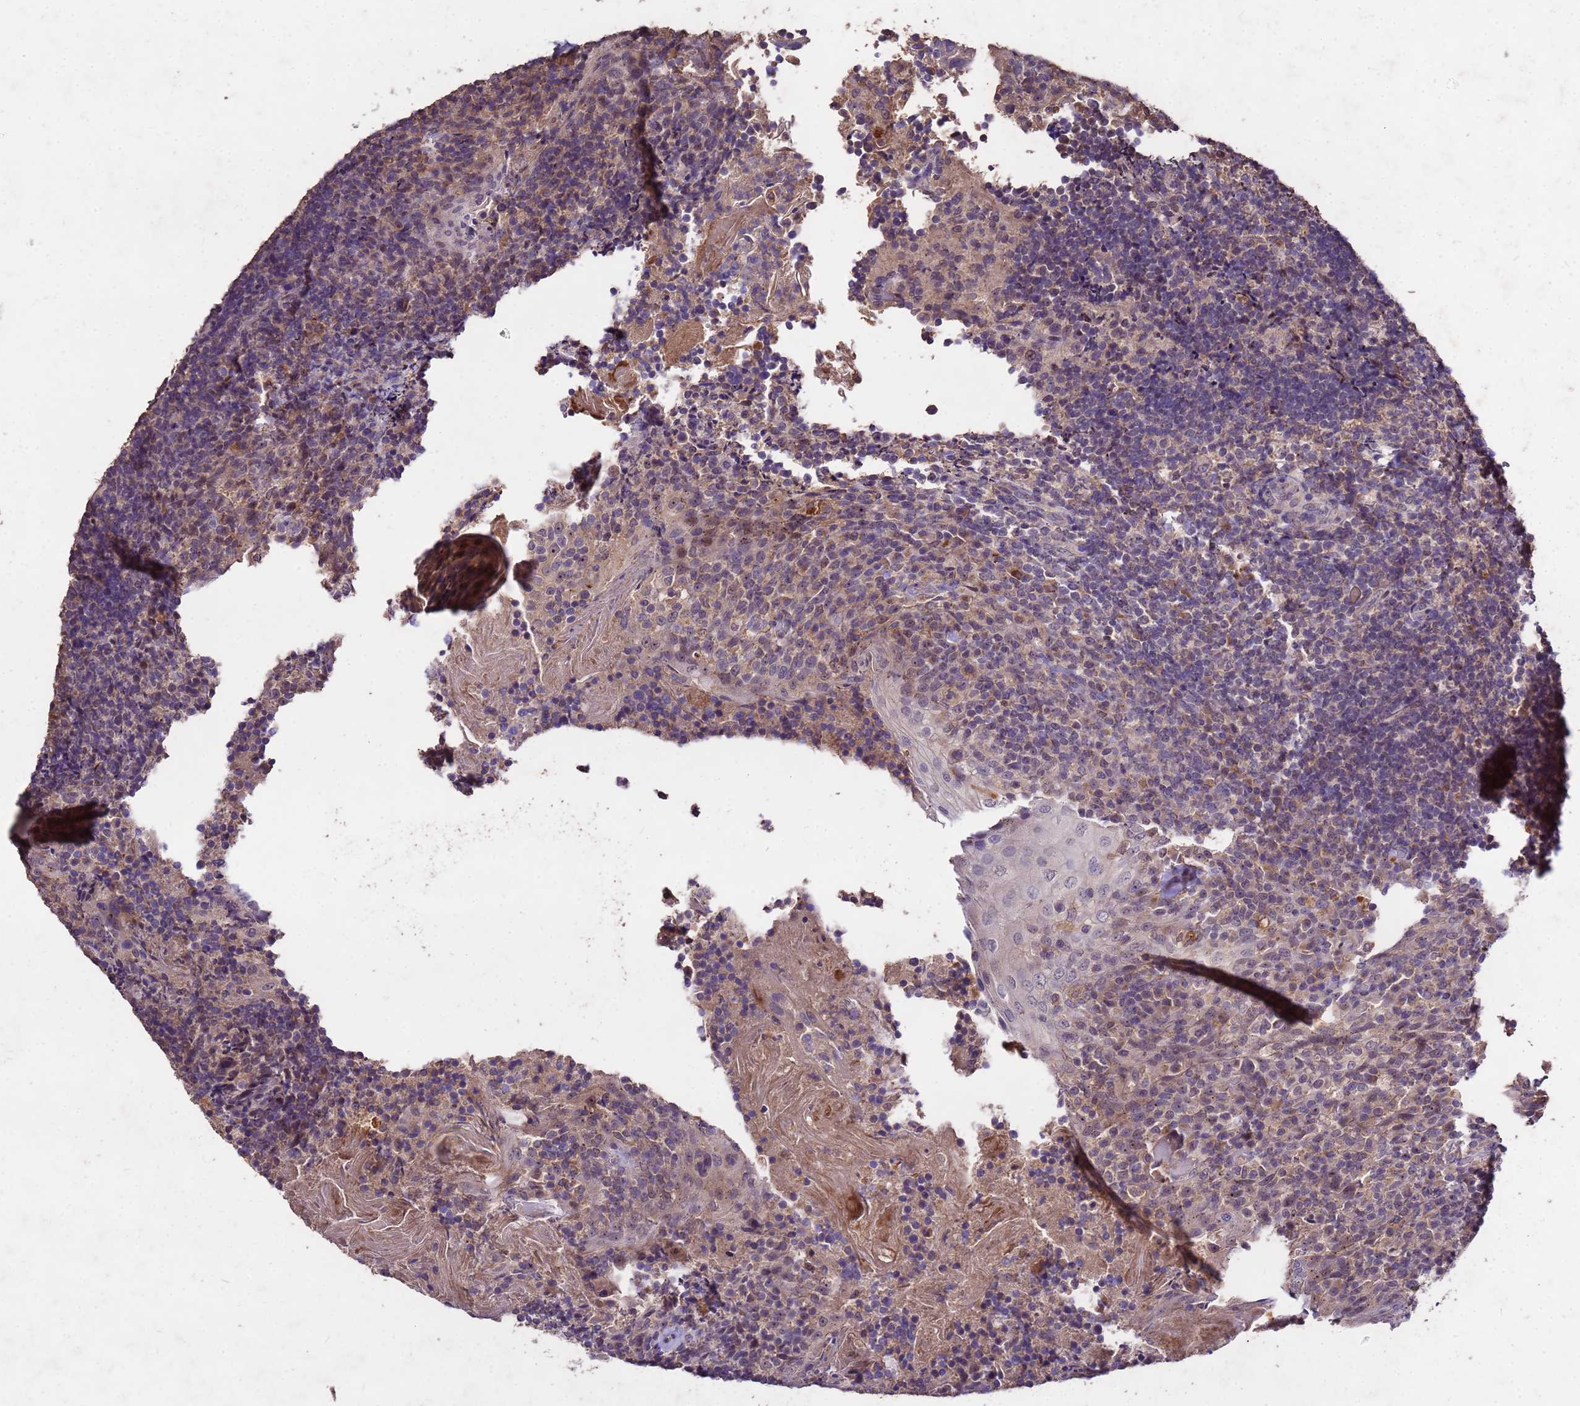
{"staining": {"intensity": "negative", "quantity": "none", "location": "none"}, "tissue": "tonsil", "cell_type": "Germinal center cells", "image_type": "normal", "snomed": [{"axis": "morphology", "description": "Normal tissue, NOS"}, {"axis": "topography", "description": "Tonsil"}], "caption": "This is an immunohistochemistry micrograph of benign tonsil. There is no staining in germinal center cells.", "gene": "TOR4A", "patient": {"sex": "female", "age": 10}}